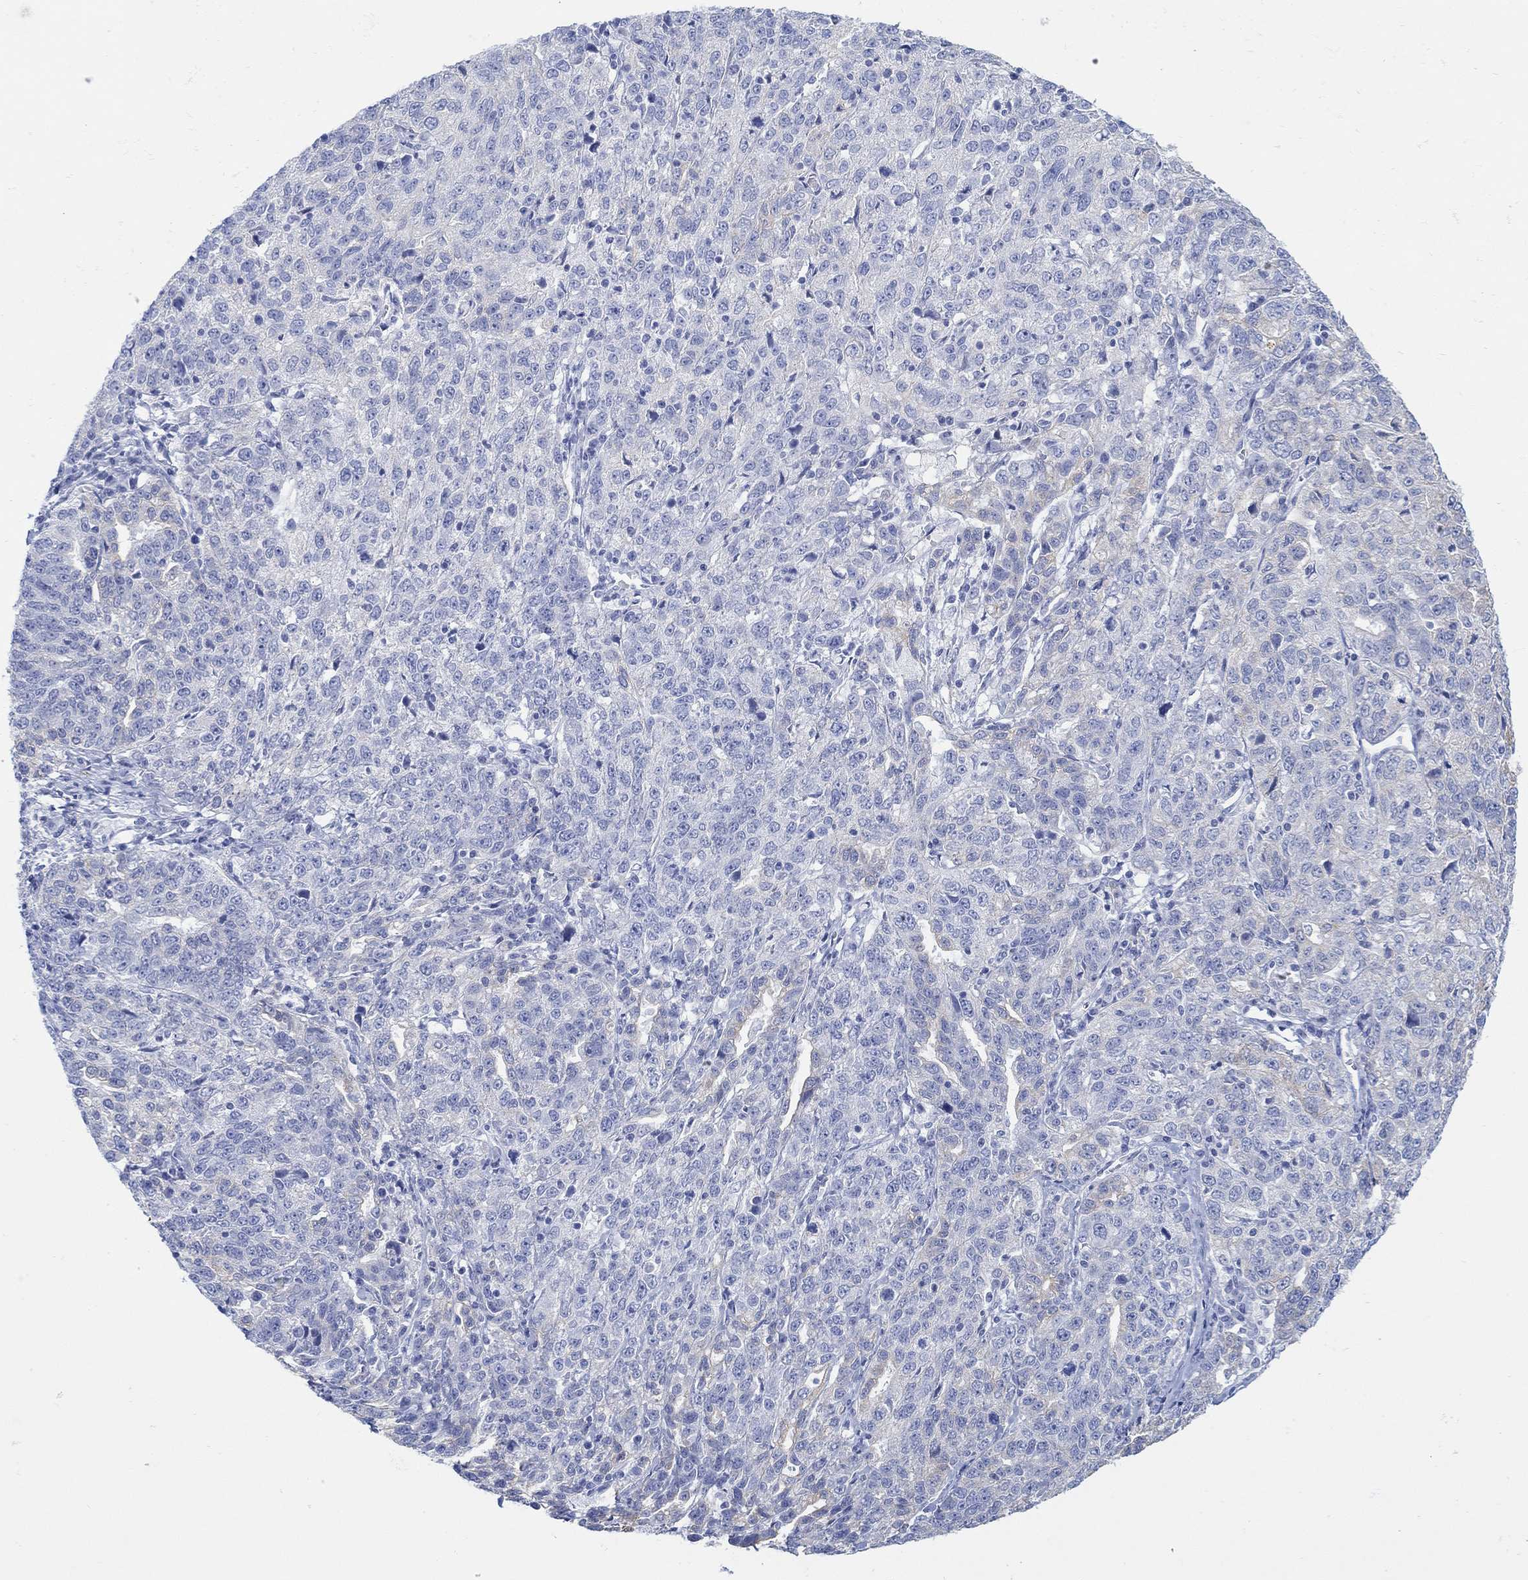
{"staining": {"intensity": "negative", "quantity": "none", "location": "none"}, "tissue": "ovarian cancer", "cell_type": "Tumor cells", "image_type": "cancer", "snomed": [{"axis": "morphology", "description": "Cystadenocarcinoma, serous, NOS"}, {"axis": "topography", "description": "Ovary"}], "caption": "The image demonstrates no staining of tumor cells in ovarian cancer.", "gene": "AK8", "patient": {"sex": "female", "age": 71}}